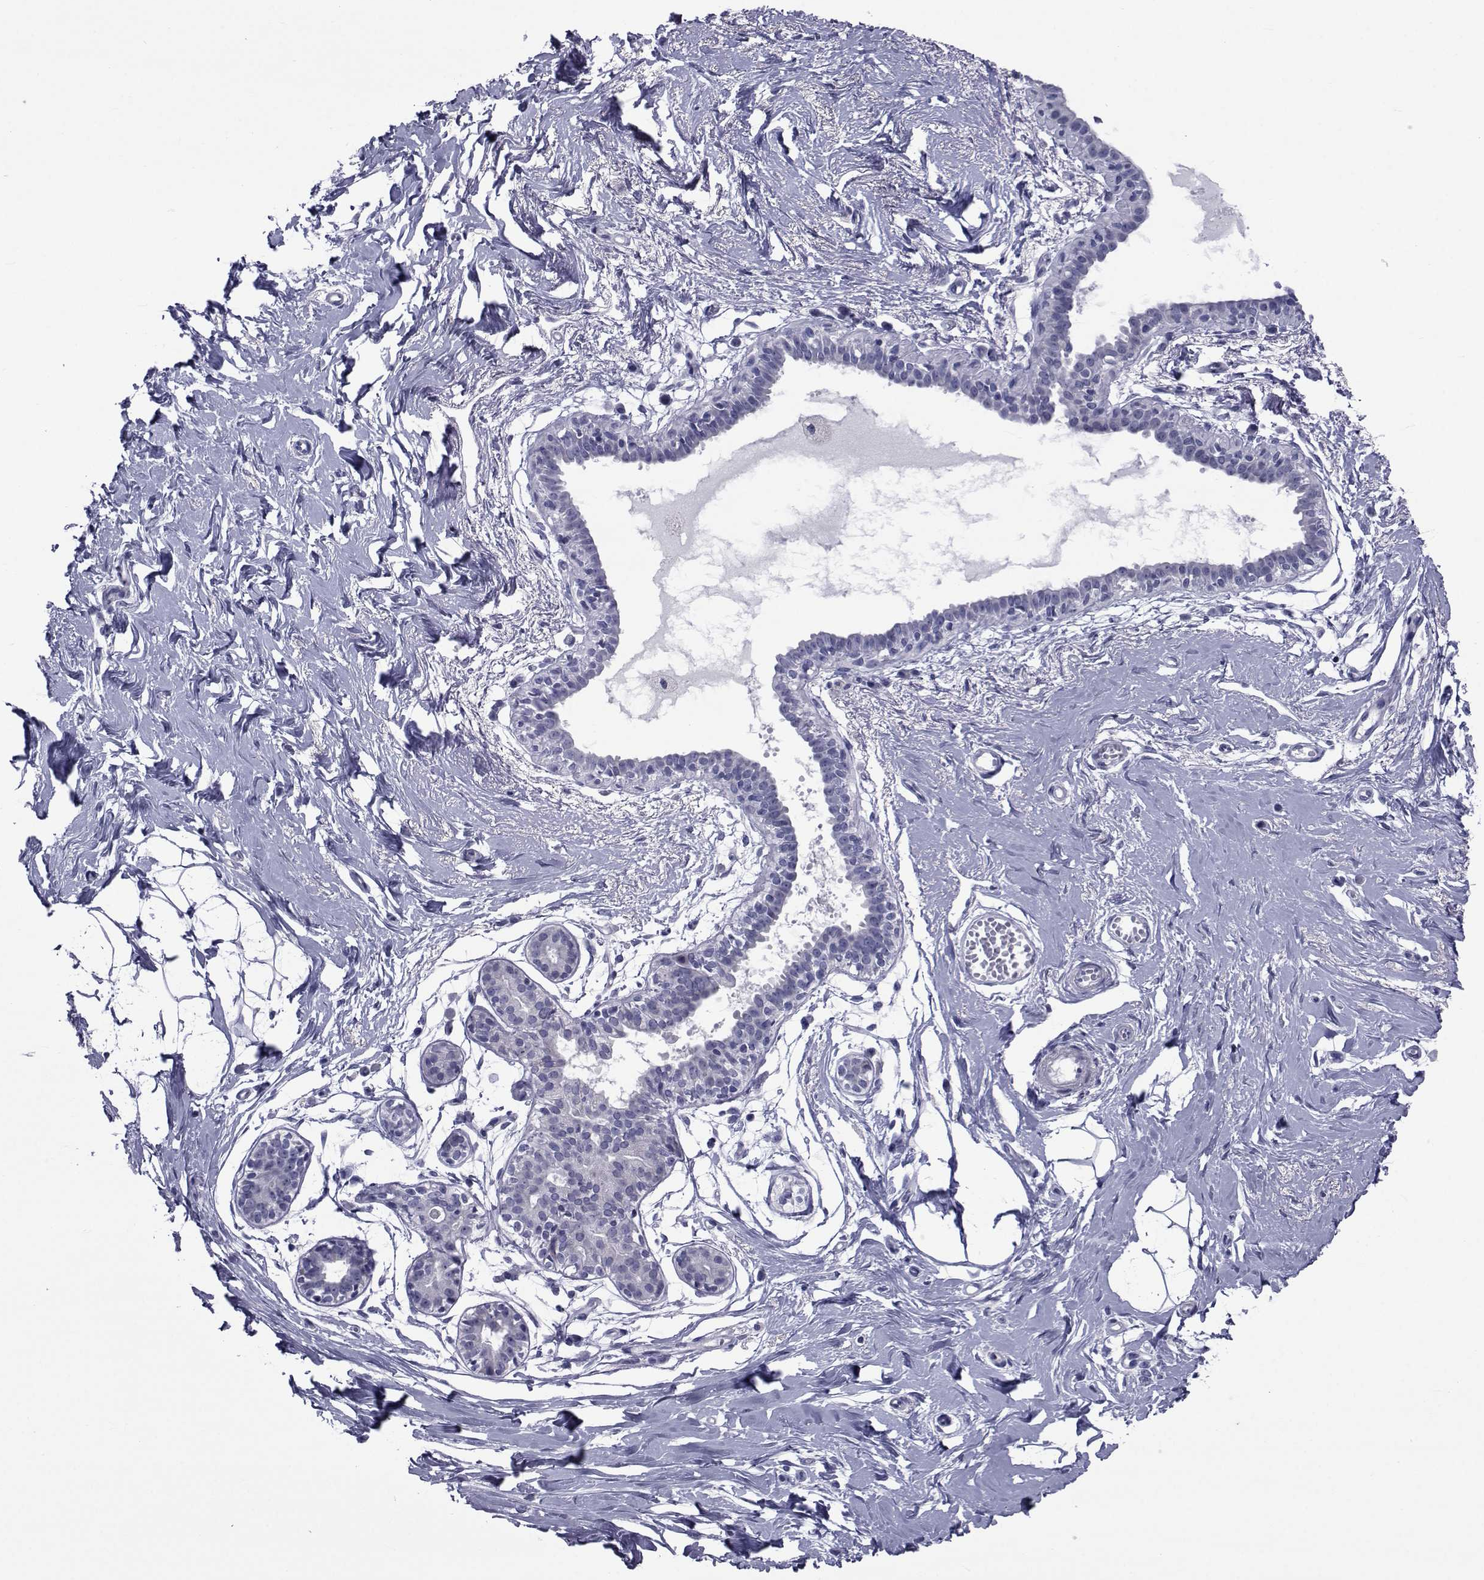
{"staining": {"intensity": "negative", "quantity": "none", "location": "none"}, "tissue": "breast", "cell_type": "Adipocytes", "image_type": "normal", "snomed": [{"axis": "morphology", "description": "Normal tissue, NOS"}, {"axis": "topography", "description": "Breast"}], "caption": "DAB immunohistochemical staining of normal breast reveals no significant expression in adipocytes. The staining is performed using DAB (3,3'-diaminobenzidine) brown chromogen with nuclei counter-stained in using hematoxylin.", "gene": "GKAP1", "patient": {"sex": "female", "age": 49}}